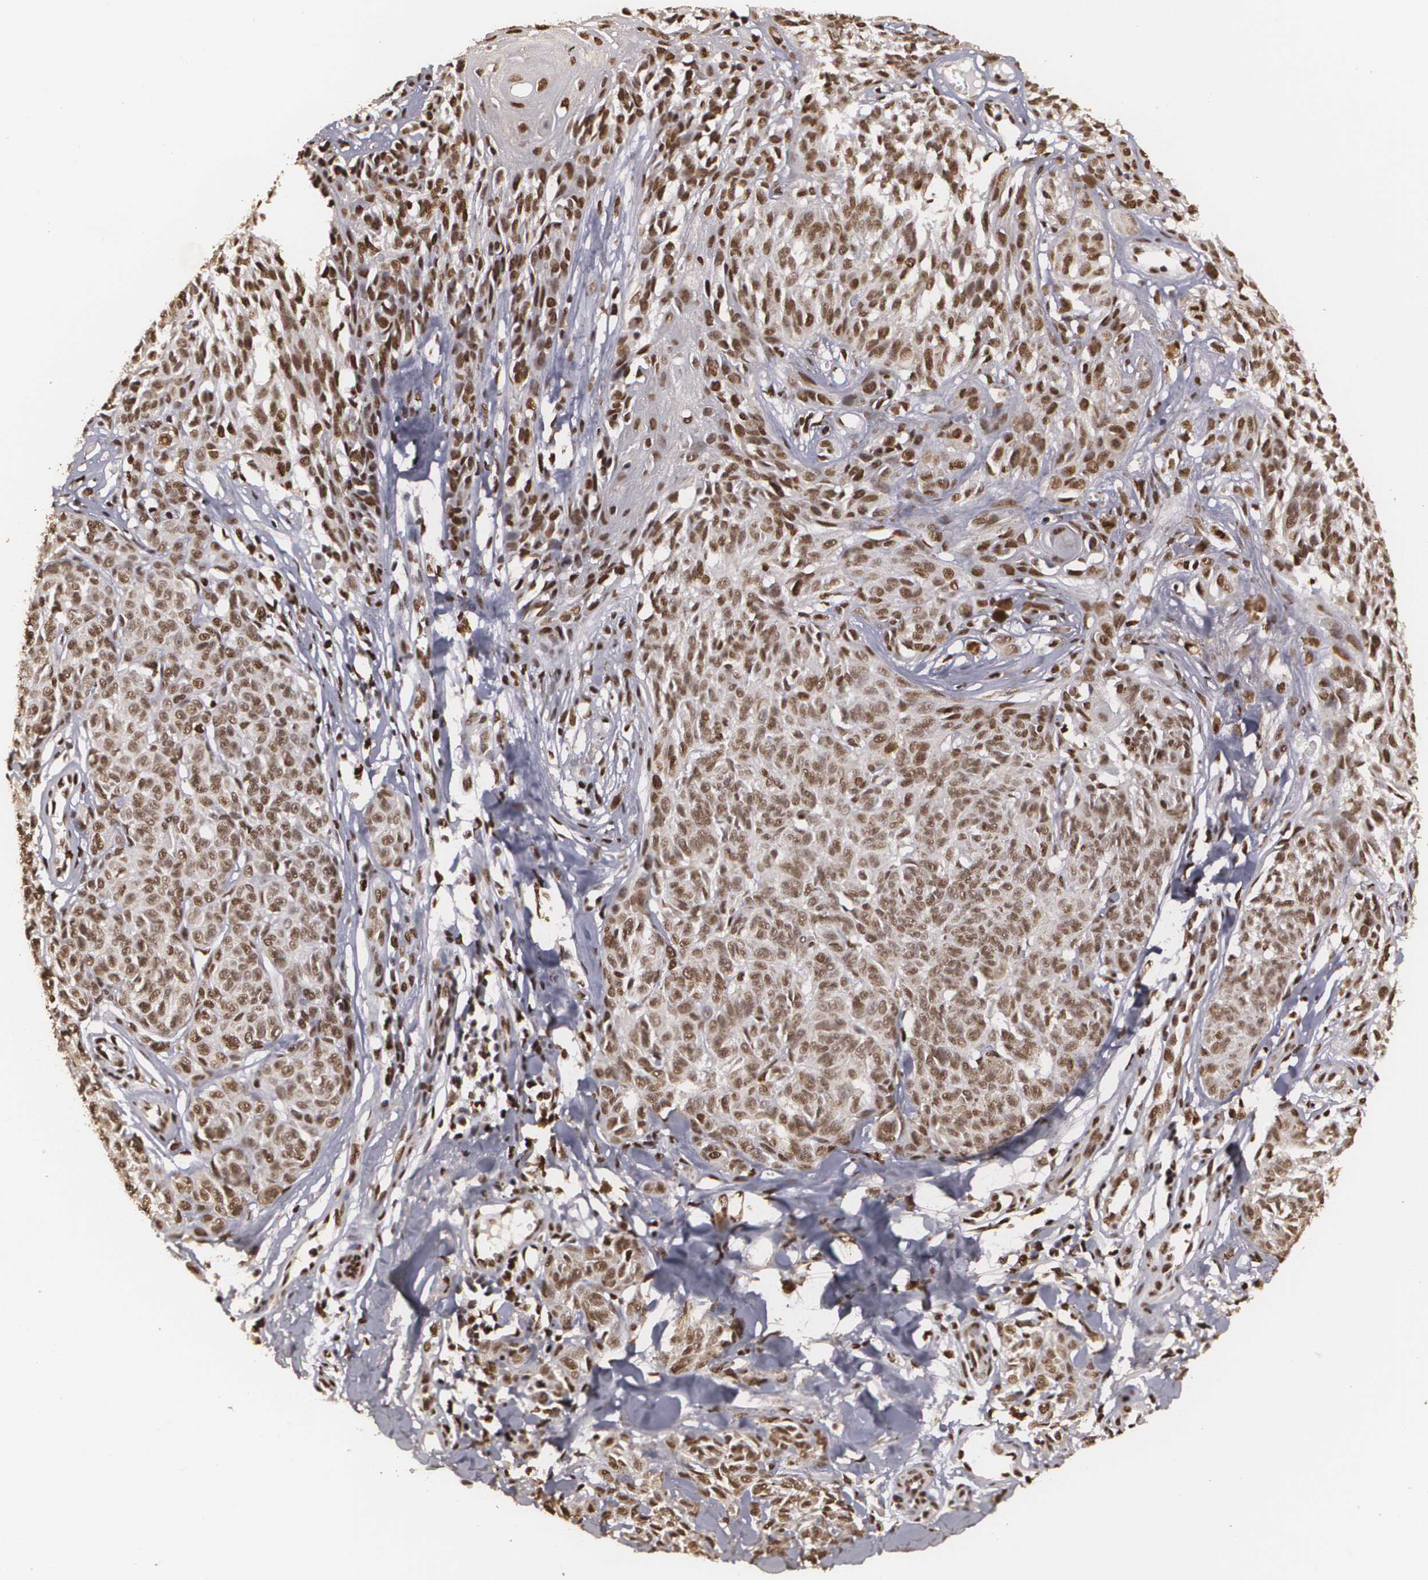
{"staining": {"intensity": "strong", "quantity": ">75%", "location": "cytoplasmic/membranous,nuclear"}, "tissue": "melanoma", "cell_type": "Tumor cells", "image_type": "cancer", "snomed": [{"axis": "morphology", "description": "Malignant melanoma, NOS"}, {"axis": "topography", "description": "Skin"}], "caption": "An immunohistochemistry (IHC) image of tumor tissue is shown. Protein staining in brown highlights strong cytoplasmic/membranous and nuclear positivity in malignant melanoma within tumor cells.", "gene": "RCOR1", "patient": {"sex": "female", "age": 77}}